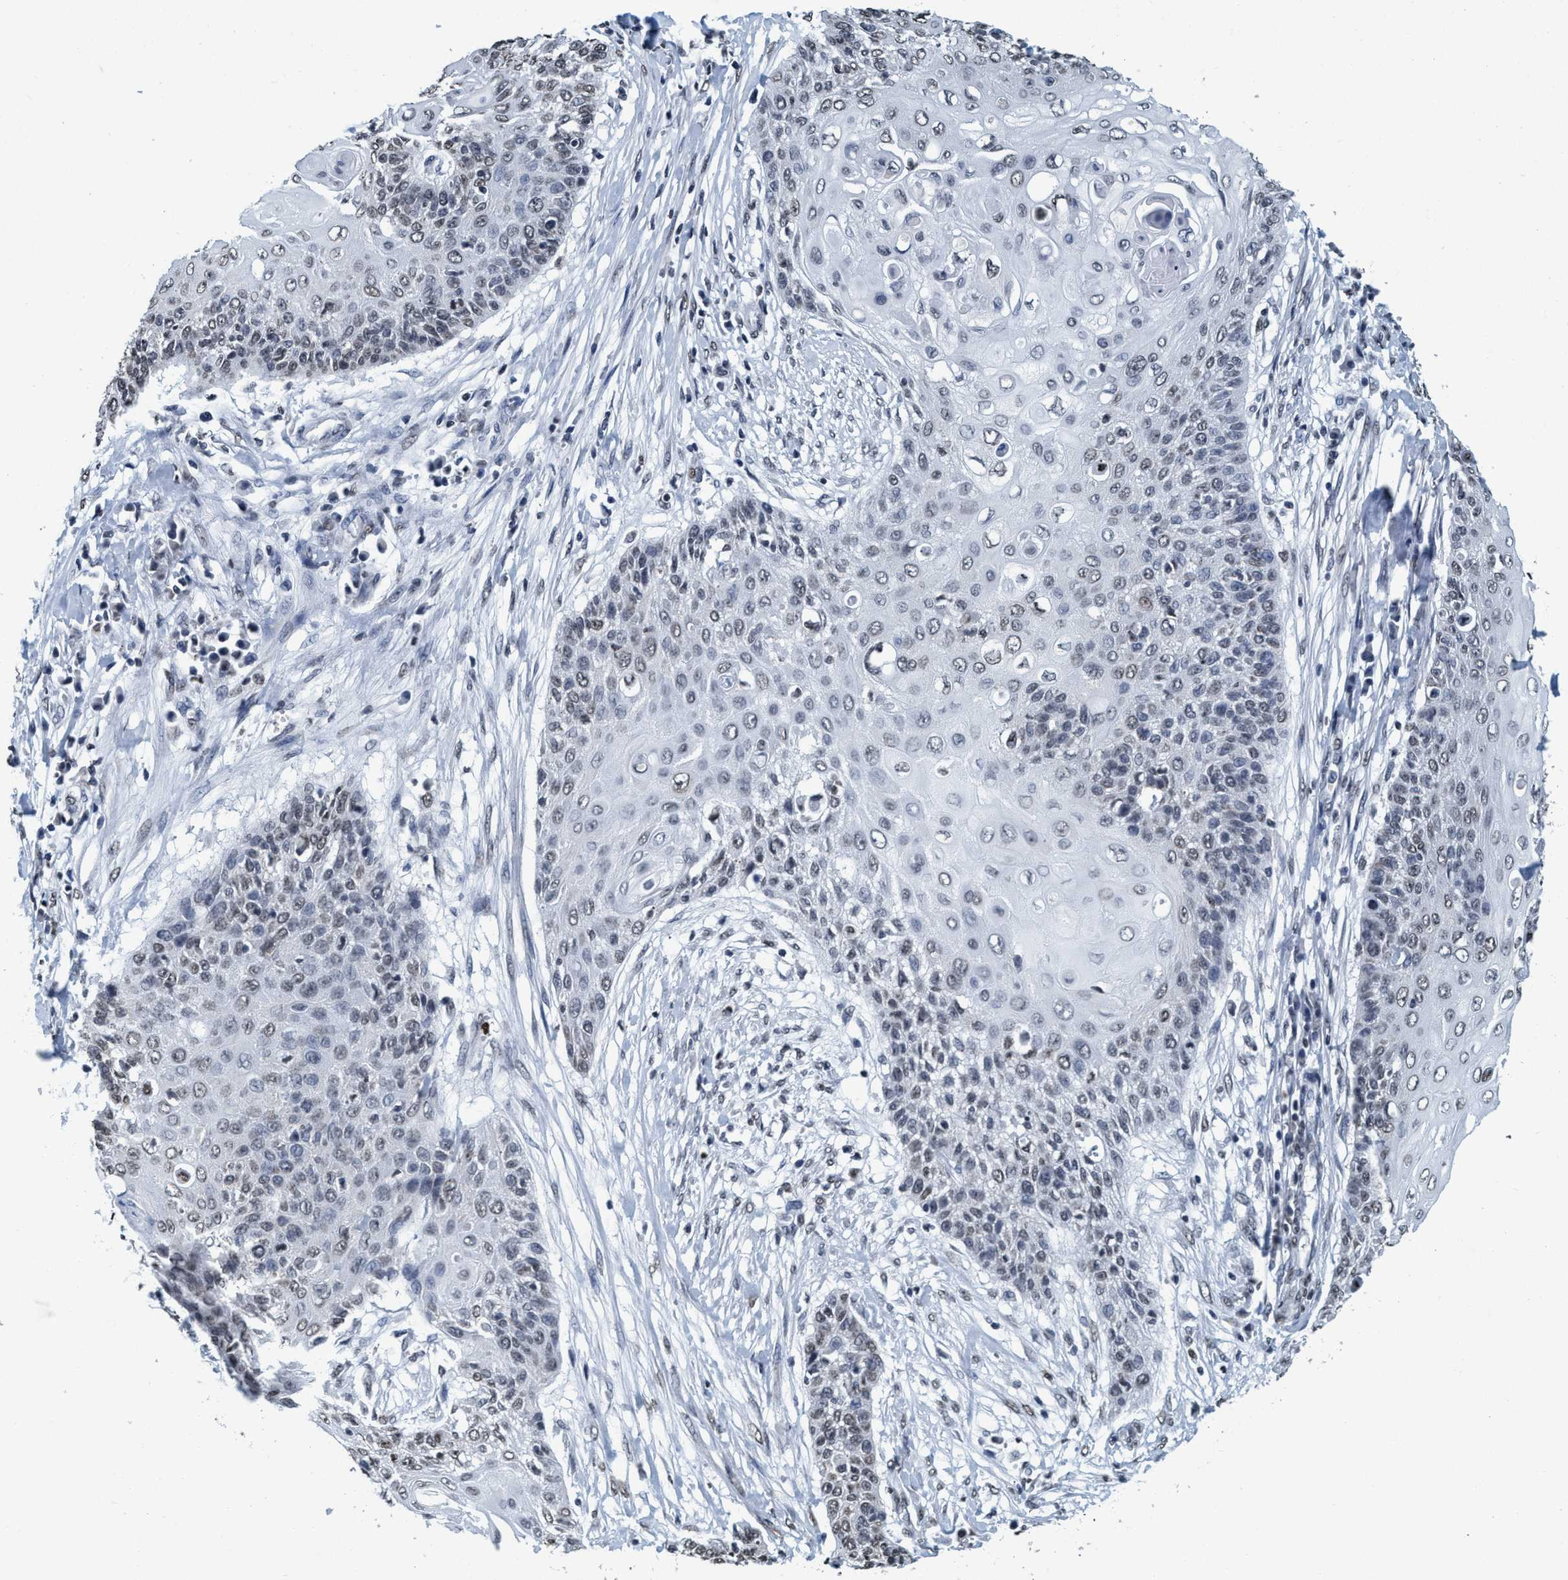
{"staining": {"intensity": "weak", "quantity": "<25%", "location": "nuclear"}, "tissue": "cervical cancer", "cell_type": "Tumor cells", "image_type": "cancer", "snomed": [{"axis": "morphology", "description": "Squamous cell carcinoma, NOS"}, {"axis": "topography", "description": "Cervix"}], "caption": "This micrograph is of cervical cancer stained with immunohistochemistry to label a protein in brown with the nuclei are counter-stained blue. There is no positivity in tumor cells.", "gene": "CCNE2", "patient": {"sex": "female", "age": 39}}